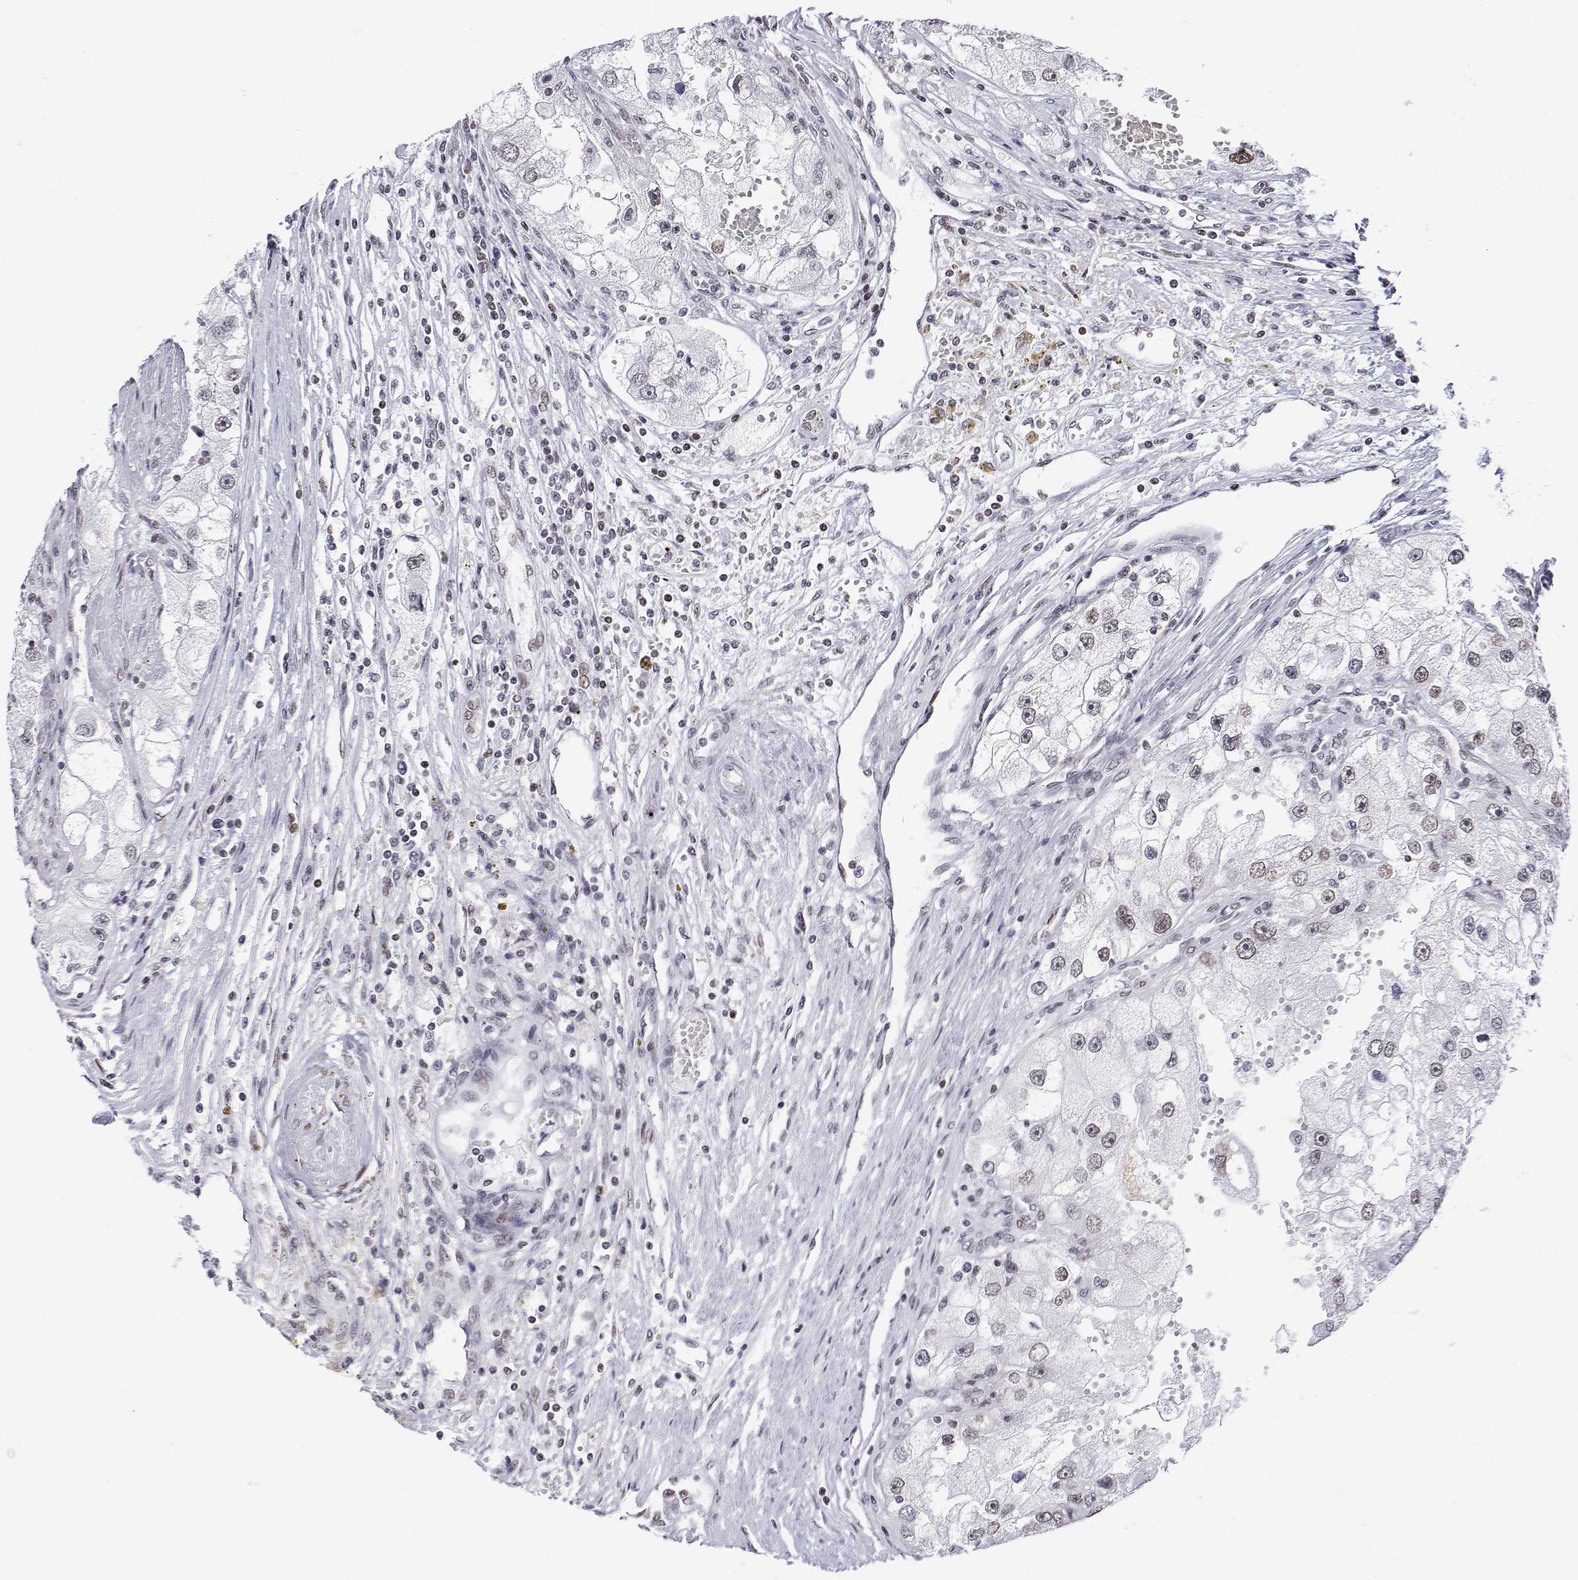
{"staining": {"intensity": "weak", "quantity": "<25%", "location": "nuclear"}, "tissue": "renal cancer", "cell_type": "Tumor cells", "image_type": "cancer", "snomed": [{"axis": "morphology", "description": "Adenocarcinoma, NOS"}, {"axis": "topography", "description": "Kidney"}], "caption": "Immunohistochemistry (IHC) histopathology image of neoplastic tissue: adenocarcinoma (renal) stained with DAB (3,3'-diaminobenzidine) exhibits no significant protein staining in tumor cells.", "gene": "XPC", "patient": {"sex": "male", "age": 63}}